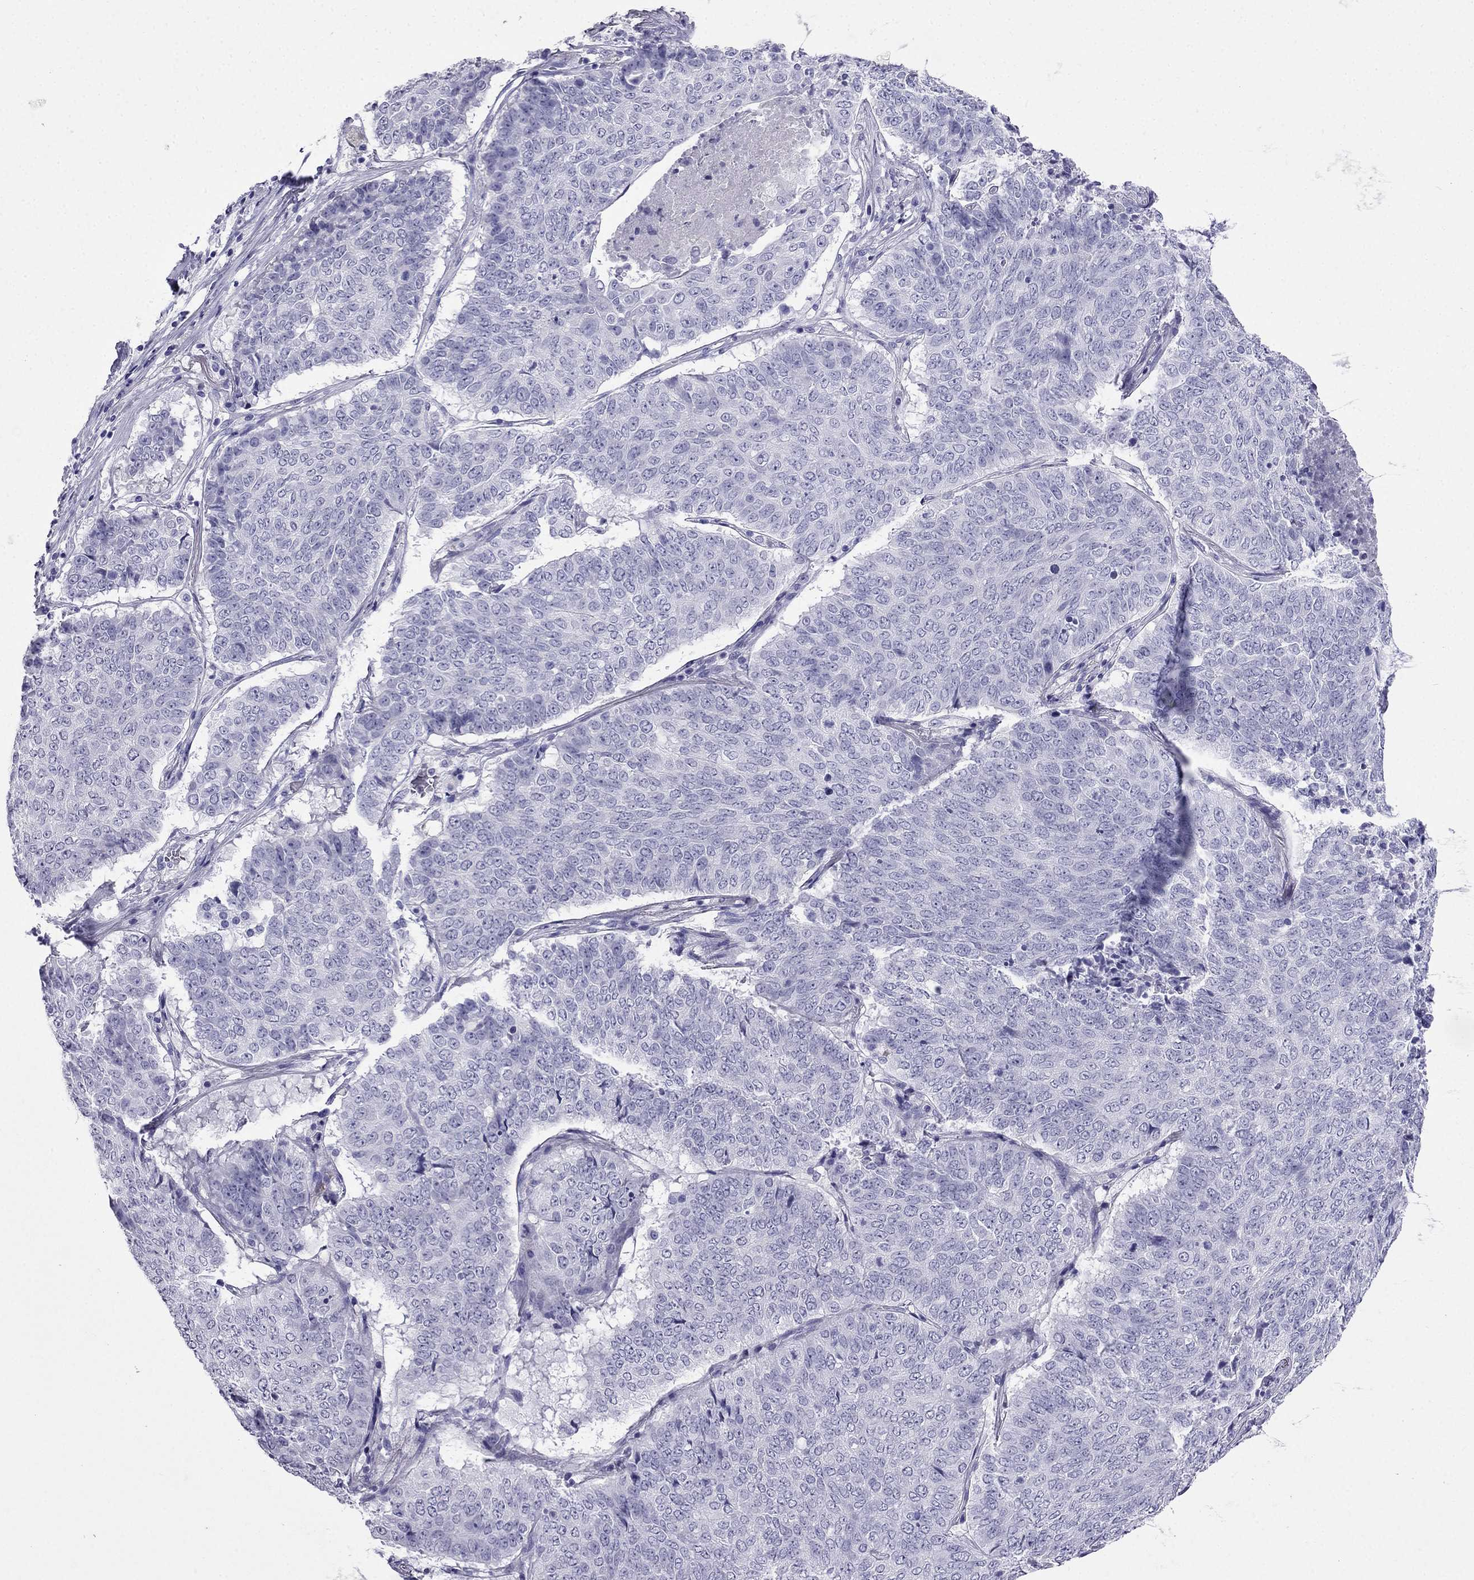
{"staining": {"intensity": "negative", "quantity": "none", "location": "none"}, "tissue": "lung cancer", "cell_type": "Tumor cells", "image_type": "cancer", "snomed": [{"axis": "morphology", "description": "Squamous cell carcinoma, NOS"}, {"axis": "topography", "description": "Lung"}], "caption": "Lung cancer was stained to show a protein in brown. There is no significant expression in tumor cells.", "gene": "CDHR4", "patient": {"sex": "male", "age": 64}}